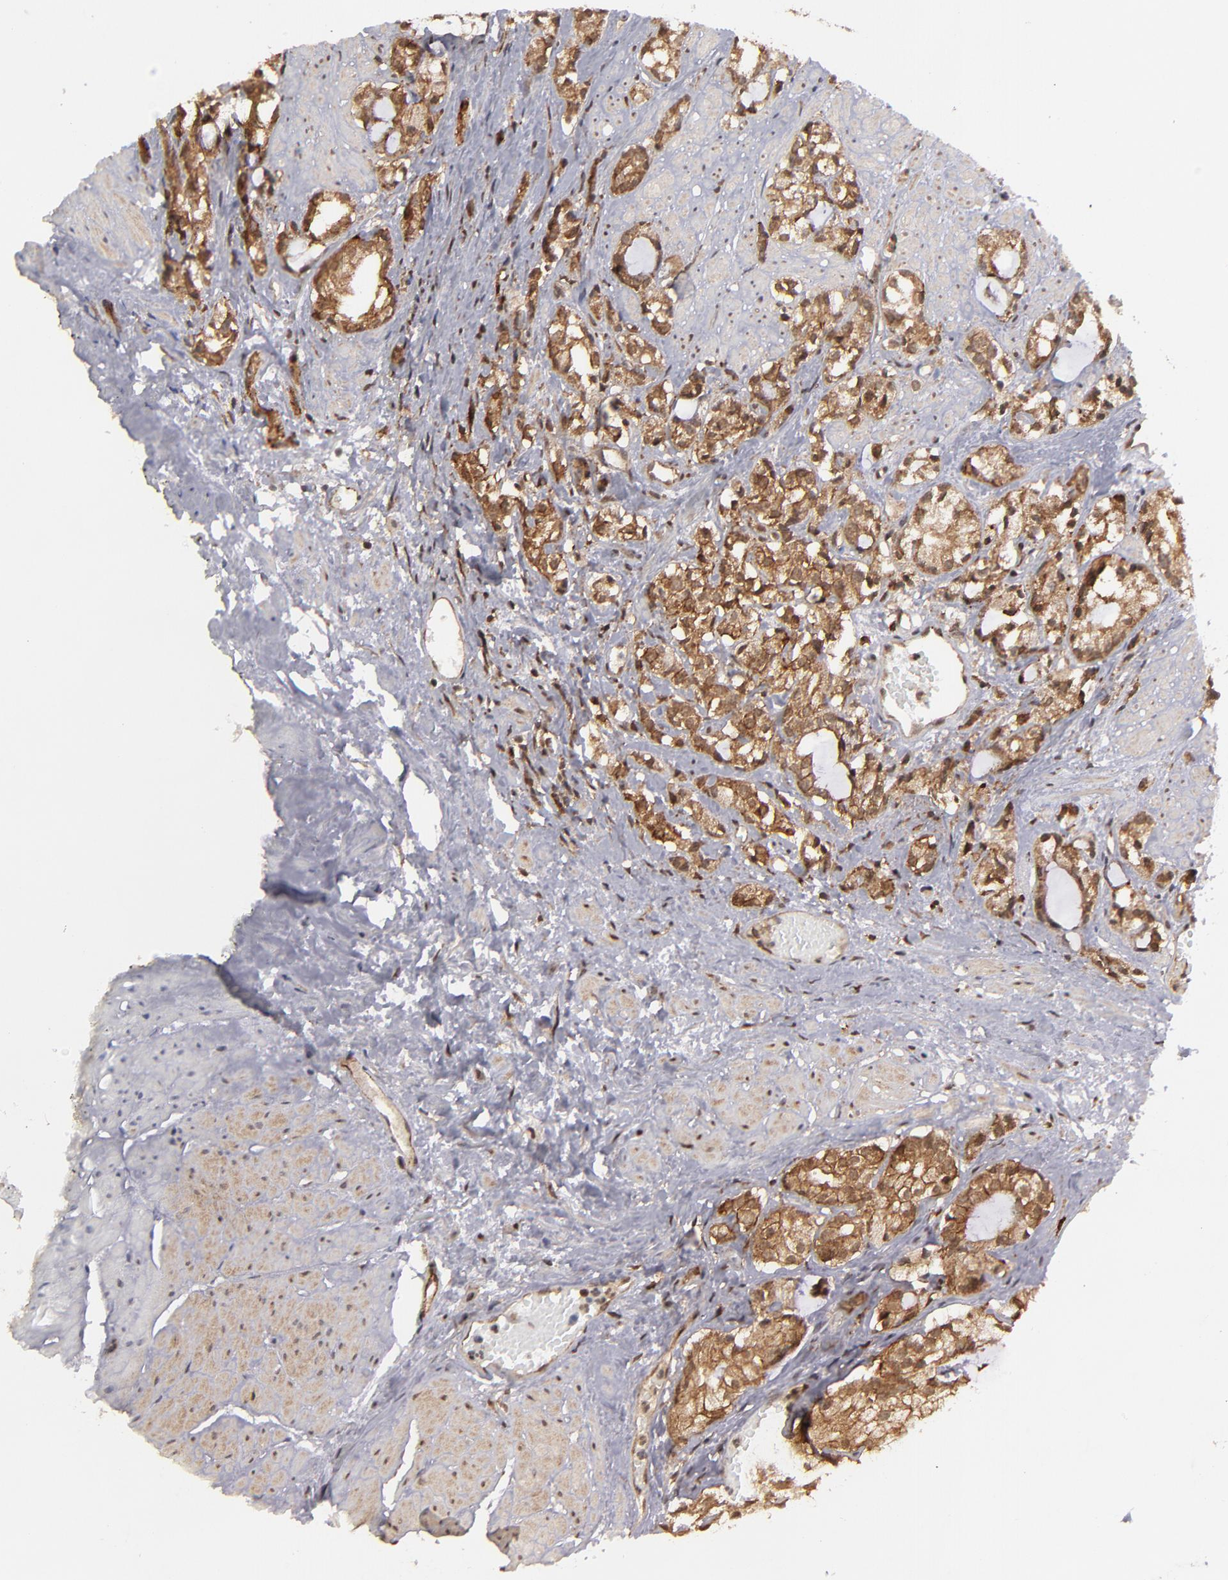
{"staining": {"intensity": "strong", "quantity": ">75%", "location": "cytoplasmic/membranous,nuclear"}, "tissue": "prostate cancer", "cell_type": "Tumor cells", "image_type": "cancer", "snomed": [{"axis": "morphology", "description": "Adenocarcinoma, High grade"}, {"axis": "topography", "description": "Prostate"}], "caption": "IHC micrograph of neoplastic tissue: prostate adenocarcinoma (high-grade) stained using IHC shows high levels of strong protein expression localized specifically in the cytoplasmic/membranous and nuclear of tumor cells, appearing as a cytoplasmic/membranous and nuclear brown color.", "gene": "RGS6", "patient": {"sex": "male", "age": 85}}